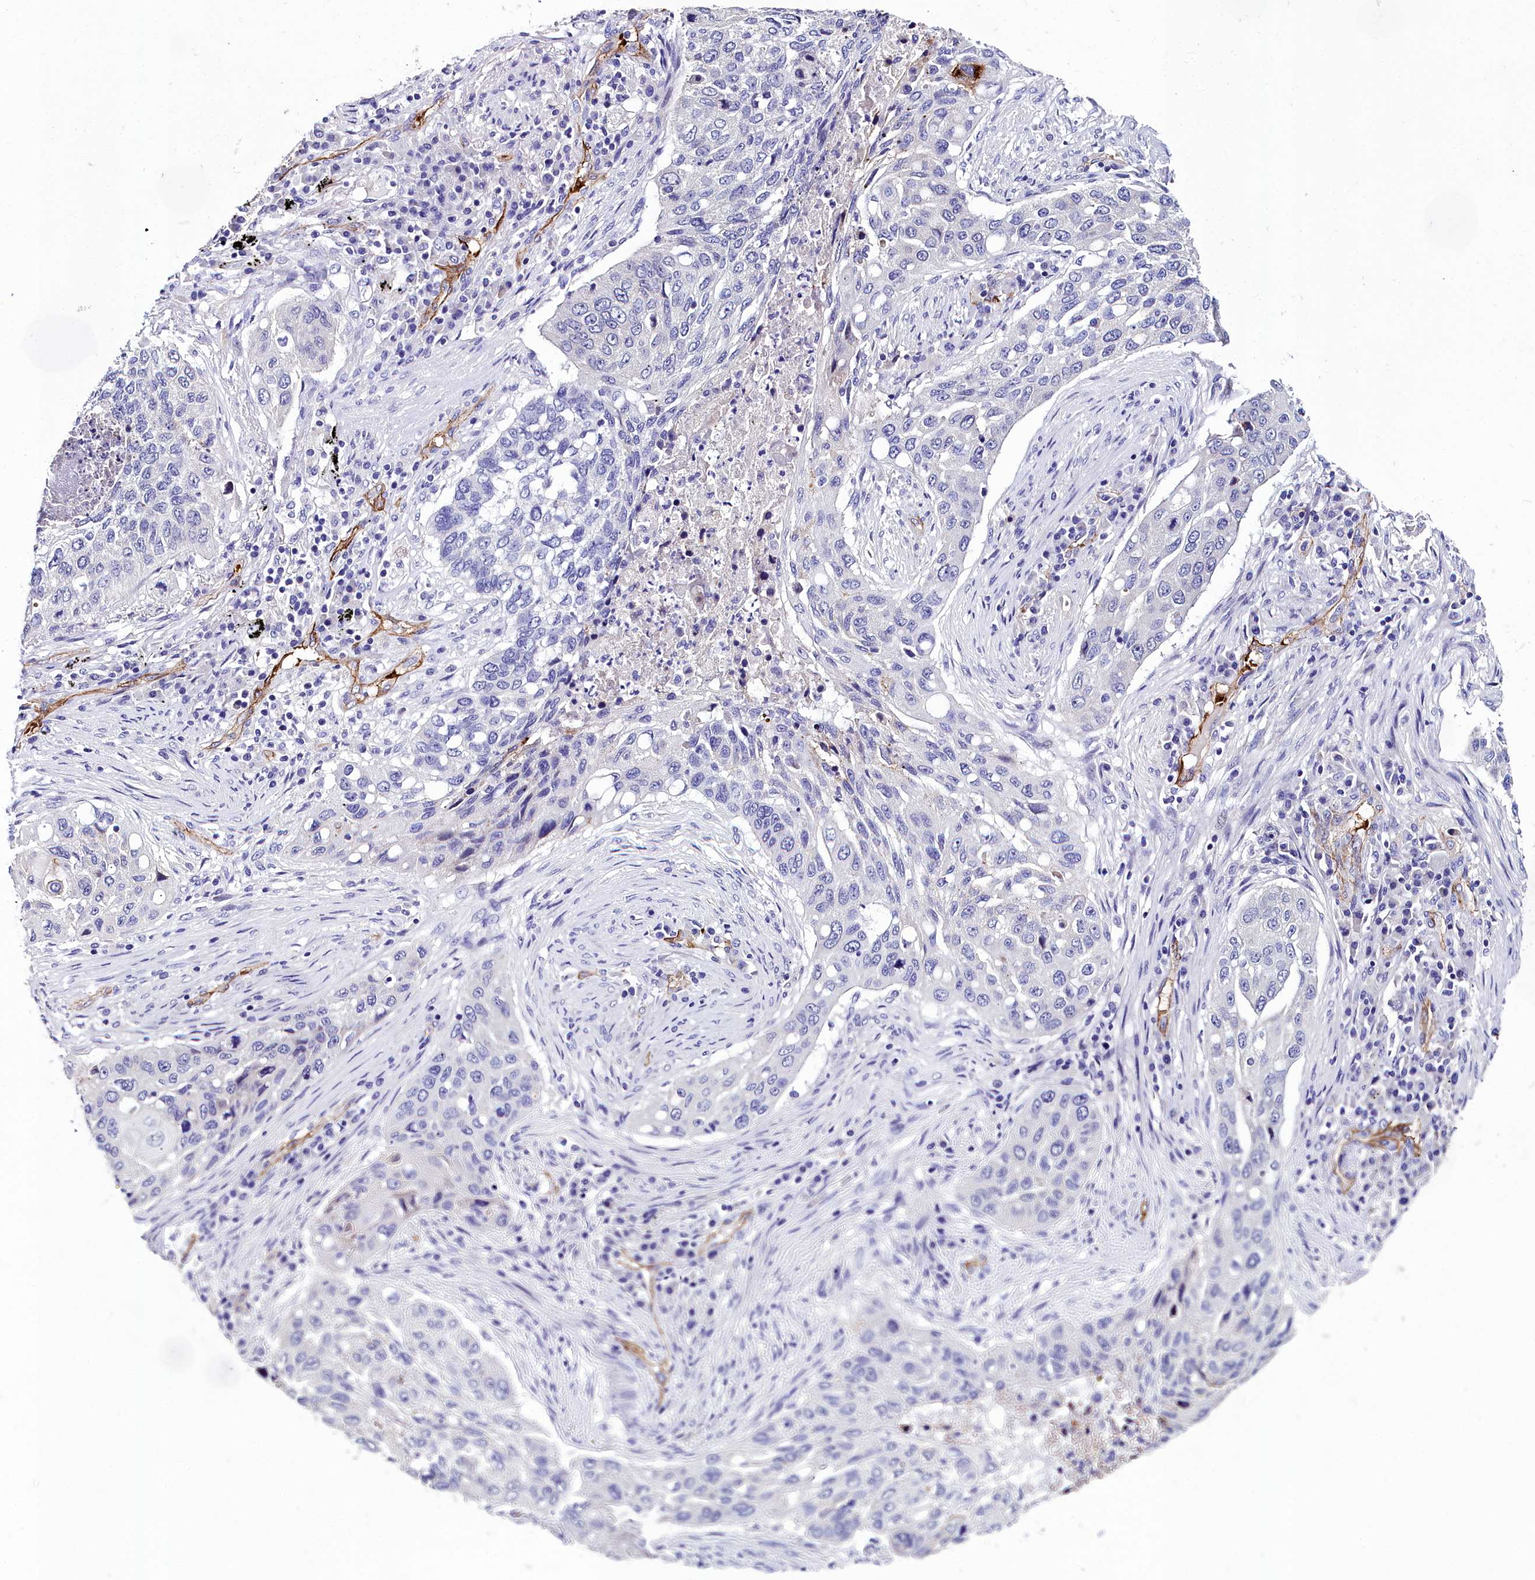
{"staining": {"intensity": "negative", "quantity": "none", "location": "none"}, "tissue": "lung cancer", "cell_type": "Tumor cells", "image_type": "cancer", "snomed": [{"axis": "morphology", "description": "Squamous cell carcinoma, NOS"}, {"axis": "topography", "description": "Lung"}], "caption": "High magnification brightfield microscopy of lung cancer stained with DAB (3,3'-diaminobenzidine) (brown) and counterstained with hematoxylin (blue): tumor cells show no significant positivity.", "gene": "CYP4F11", "patient": {"sex": "female", "age": 63}}